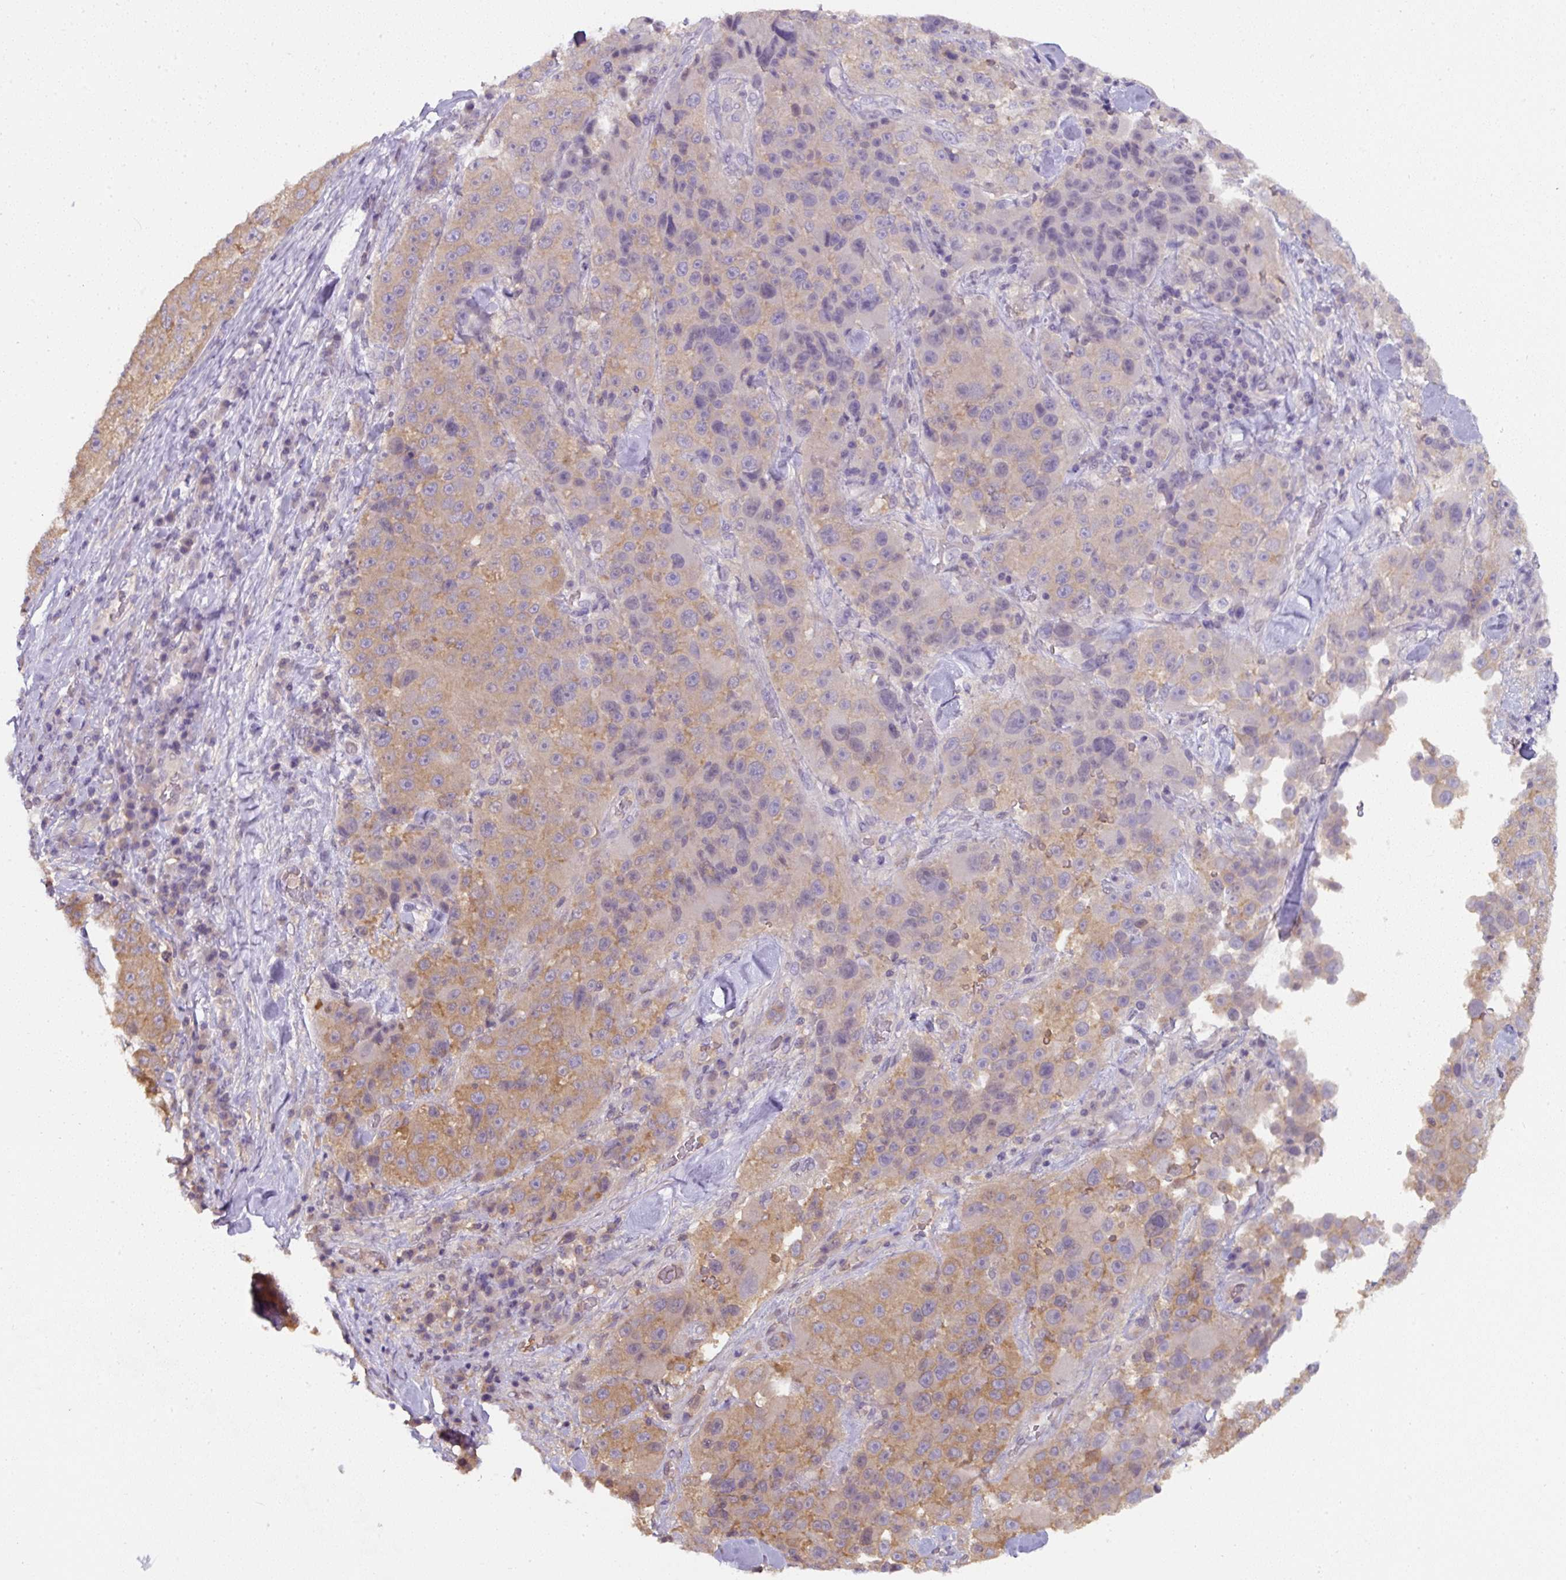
{"staining": {"intensity": "moderate", "quantity": "<25%", "location": "cytoplasmic/membranous"}, "tissue": "melanoma", "cell_type": "Tumor cells", "image_type": "cancer", "snomed": [{"axis": "morphology", "description": "Malignant melanoma, Metastatic site"}, {"axis": "topography", "description": "Lymph node"}], "caption": "Moderate cytoplasmic/membranous expression is appreciated in approximately <25% of tumor cells in malignant melanoma (metastatic site).", "gene": "ST13", "patient": {"sex": "male", "age": 62}}